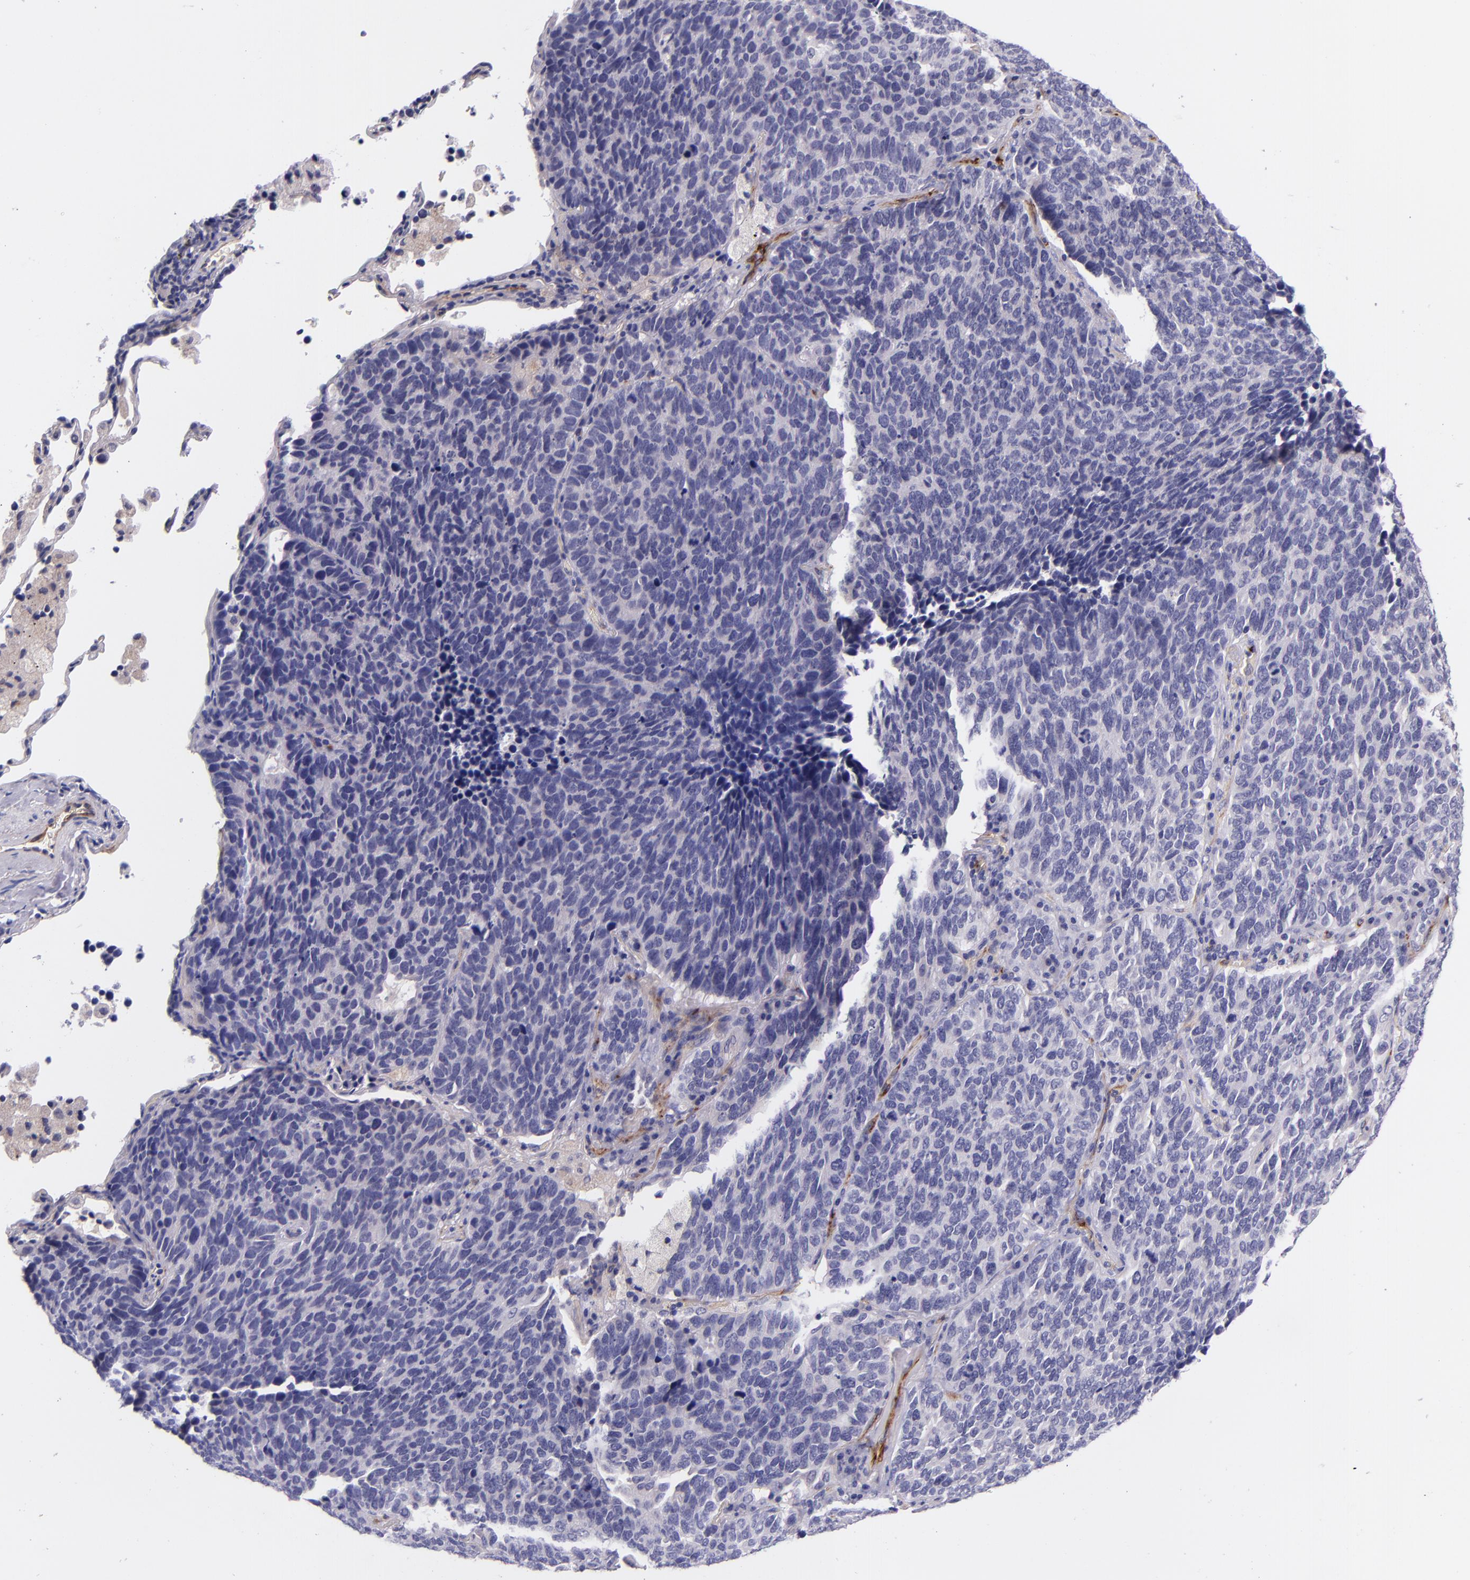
{"staining": {"intensity": "negative", "quantity": "none", "location": "none"}, "tissue": "lung cancer", "cell_type": "Tumor cells", "image_type": "cancer", "snomed": [{"axis": "morphology", "description": "Neoplasm, malignant, NOS"}, {"axis": "topography", "description": "Lung"}], "caption": "A histopathology image of human malignant neoplasm (lung) is negative for staining in tumor cells. Nuclei are stained in blue.", "gene": "NOS3", "patient": {"sex": "female", "age": 75}}